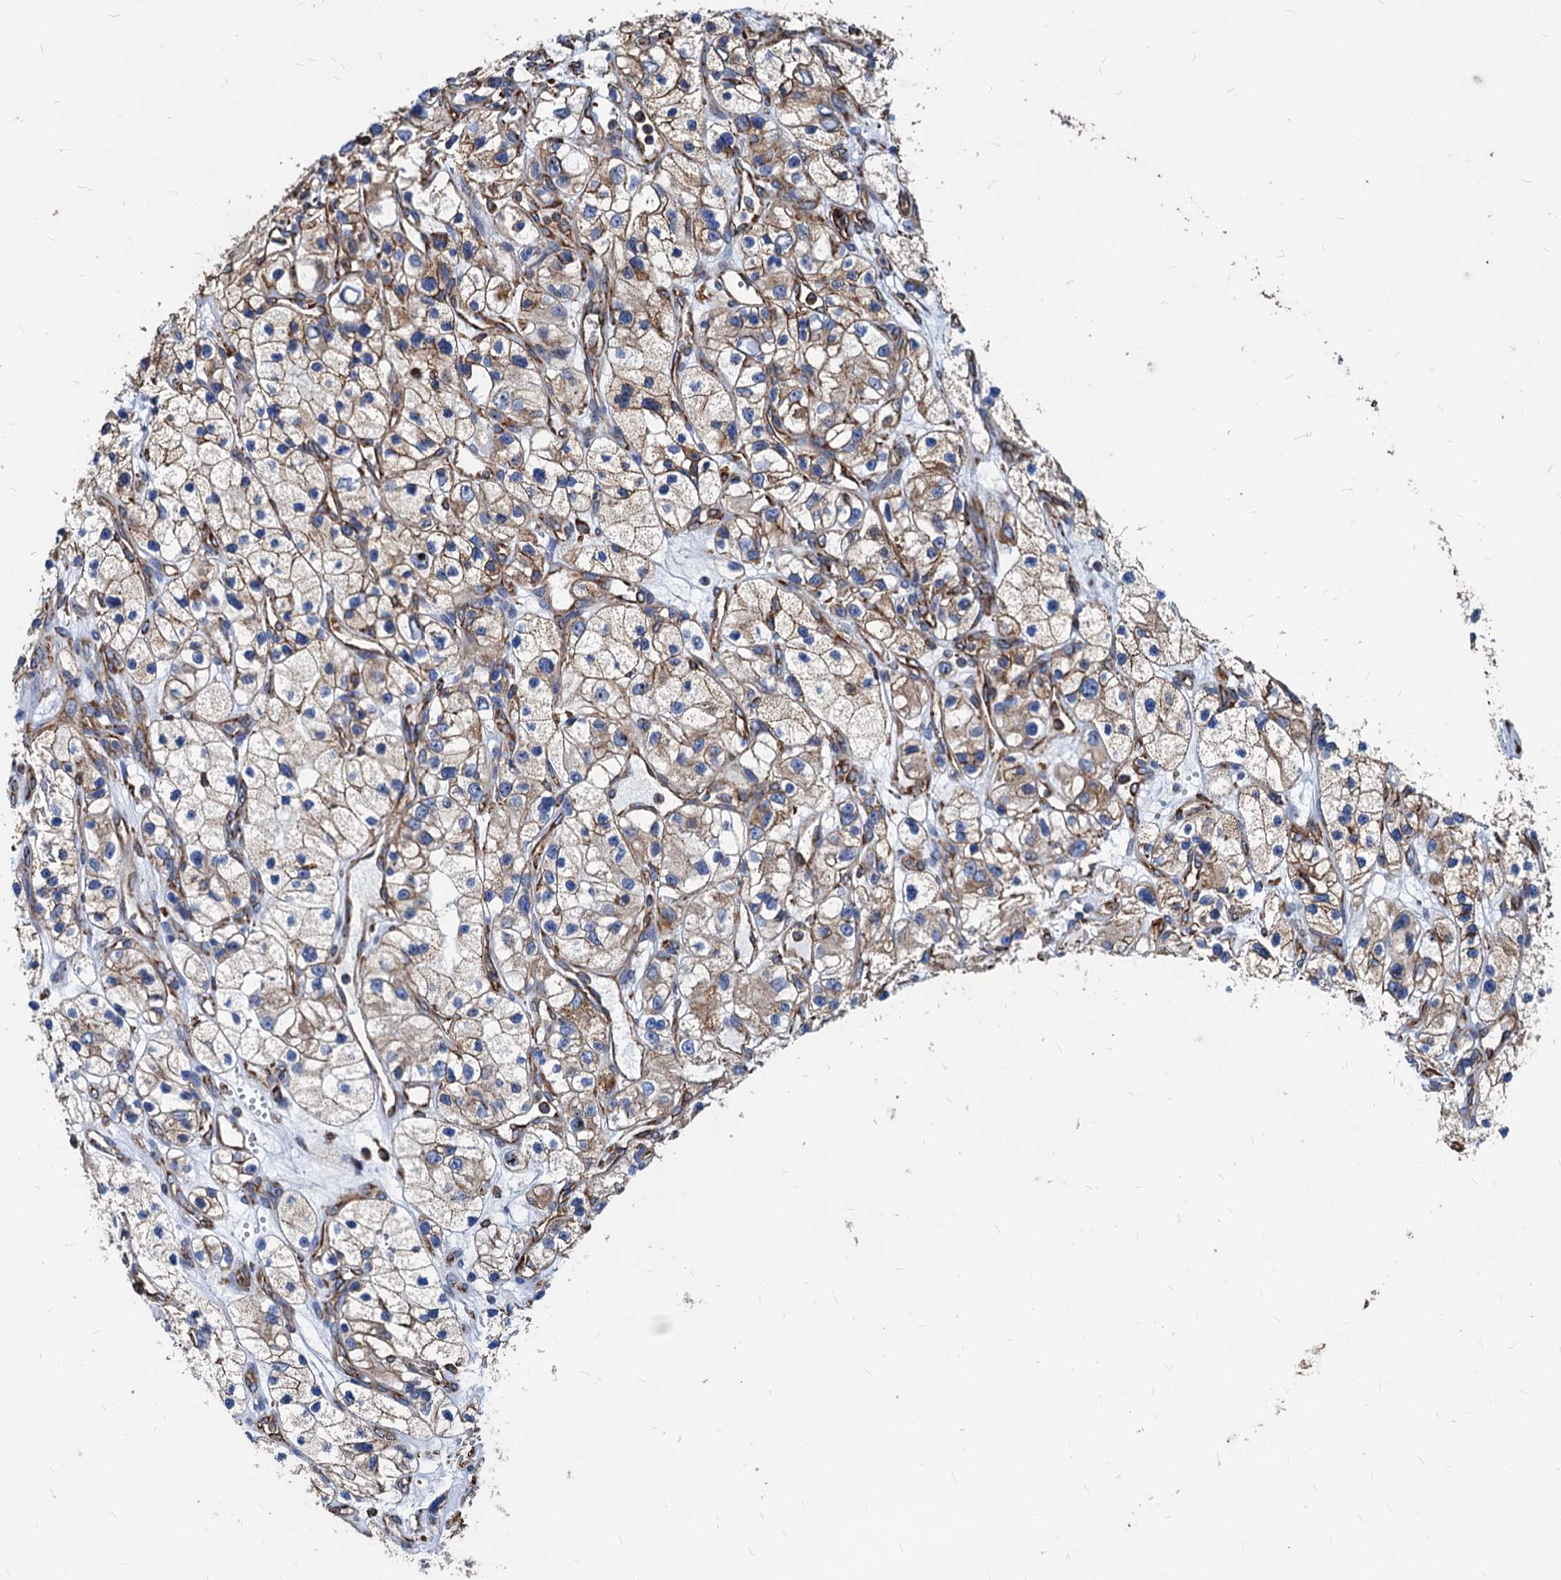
{"staining": {"intensity": "weak", "quantity": "25%-75%", "location": "cytoplasmic/membranous"}, "tissue": "renal cancer", "cell_type": "Tumor cells", "image_type": "cancer", "snomed": [{"axis": "morphology", "description": "Adenocarcinoma, NOS"}, {"axis": "topography", "description": "Kidney"}], "caption": "Renal cancer (adenocarcinoma) stained for a protein (brown) reveals weak cytoplasmic/membranous positive expression in approximately 25%-75% of tumor cells.", "gene": "HSPA5", "patient": {"sex": "female", "age": 57}}